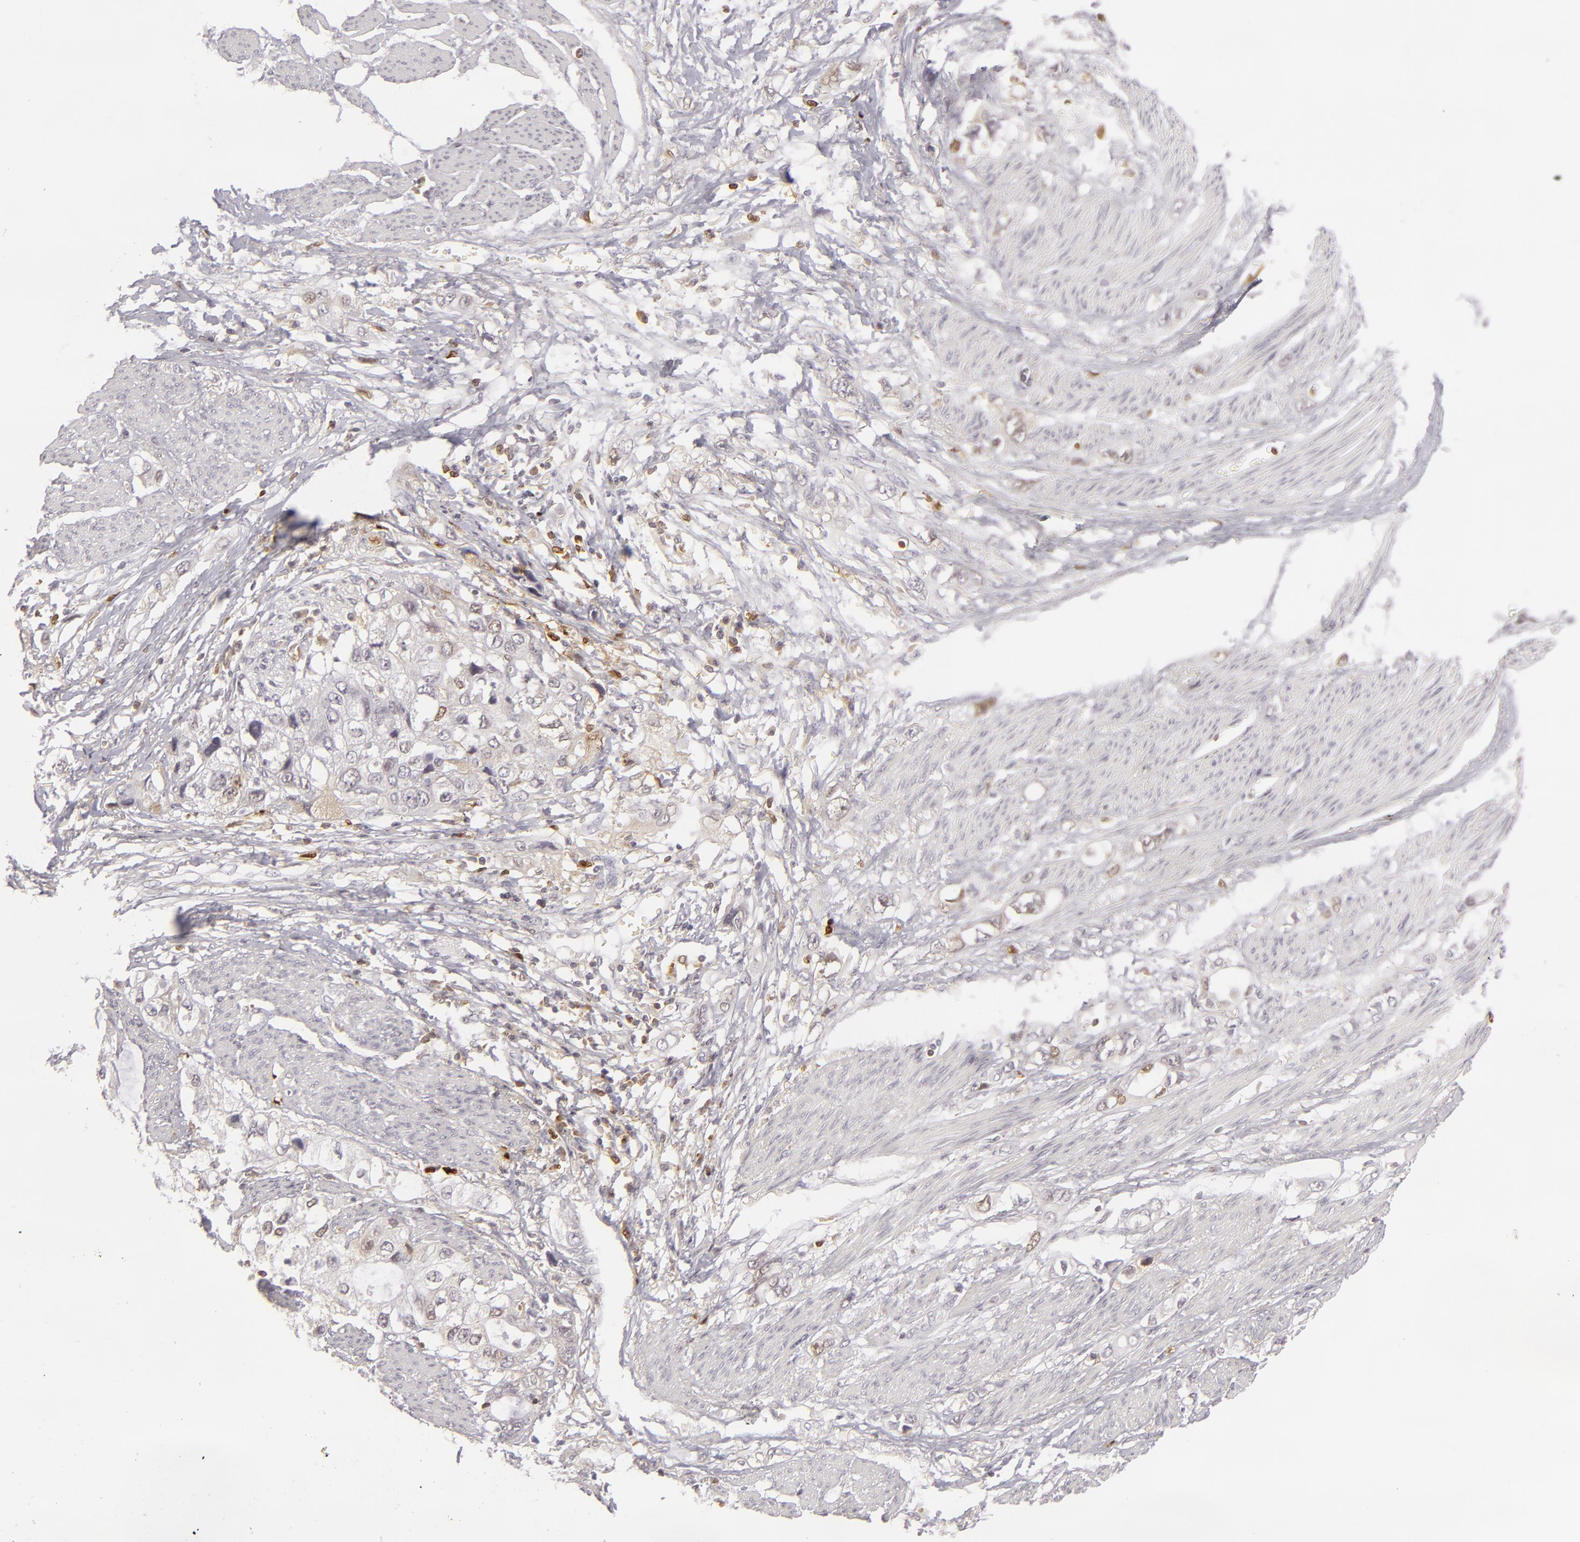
{"staining": {"intensity": "weak", "quantity": "<25%", "location": "nuclear"}, "tissue": "stomach cancer", "cell_type": "Tumor cells", "image_type": "cancer", "snomed": [{"axis": "morphology", "description": "Adenocarcinoma, NOS"}, {"axis": "topography", "description": "Stomach, upper"}], "caption": "Immunohistochemistry micrograph of stomach cancer stained for a protein (brown), which shows no positivity in tumor cells.", "gene": "APOBEC3G", "patient": {"sex": "female", "age": 52}}